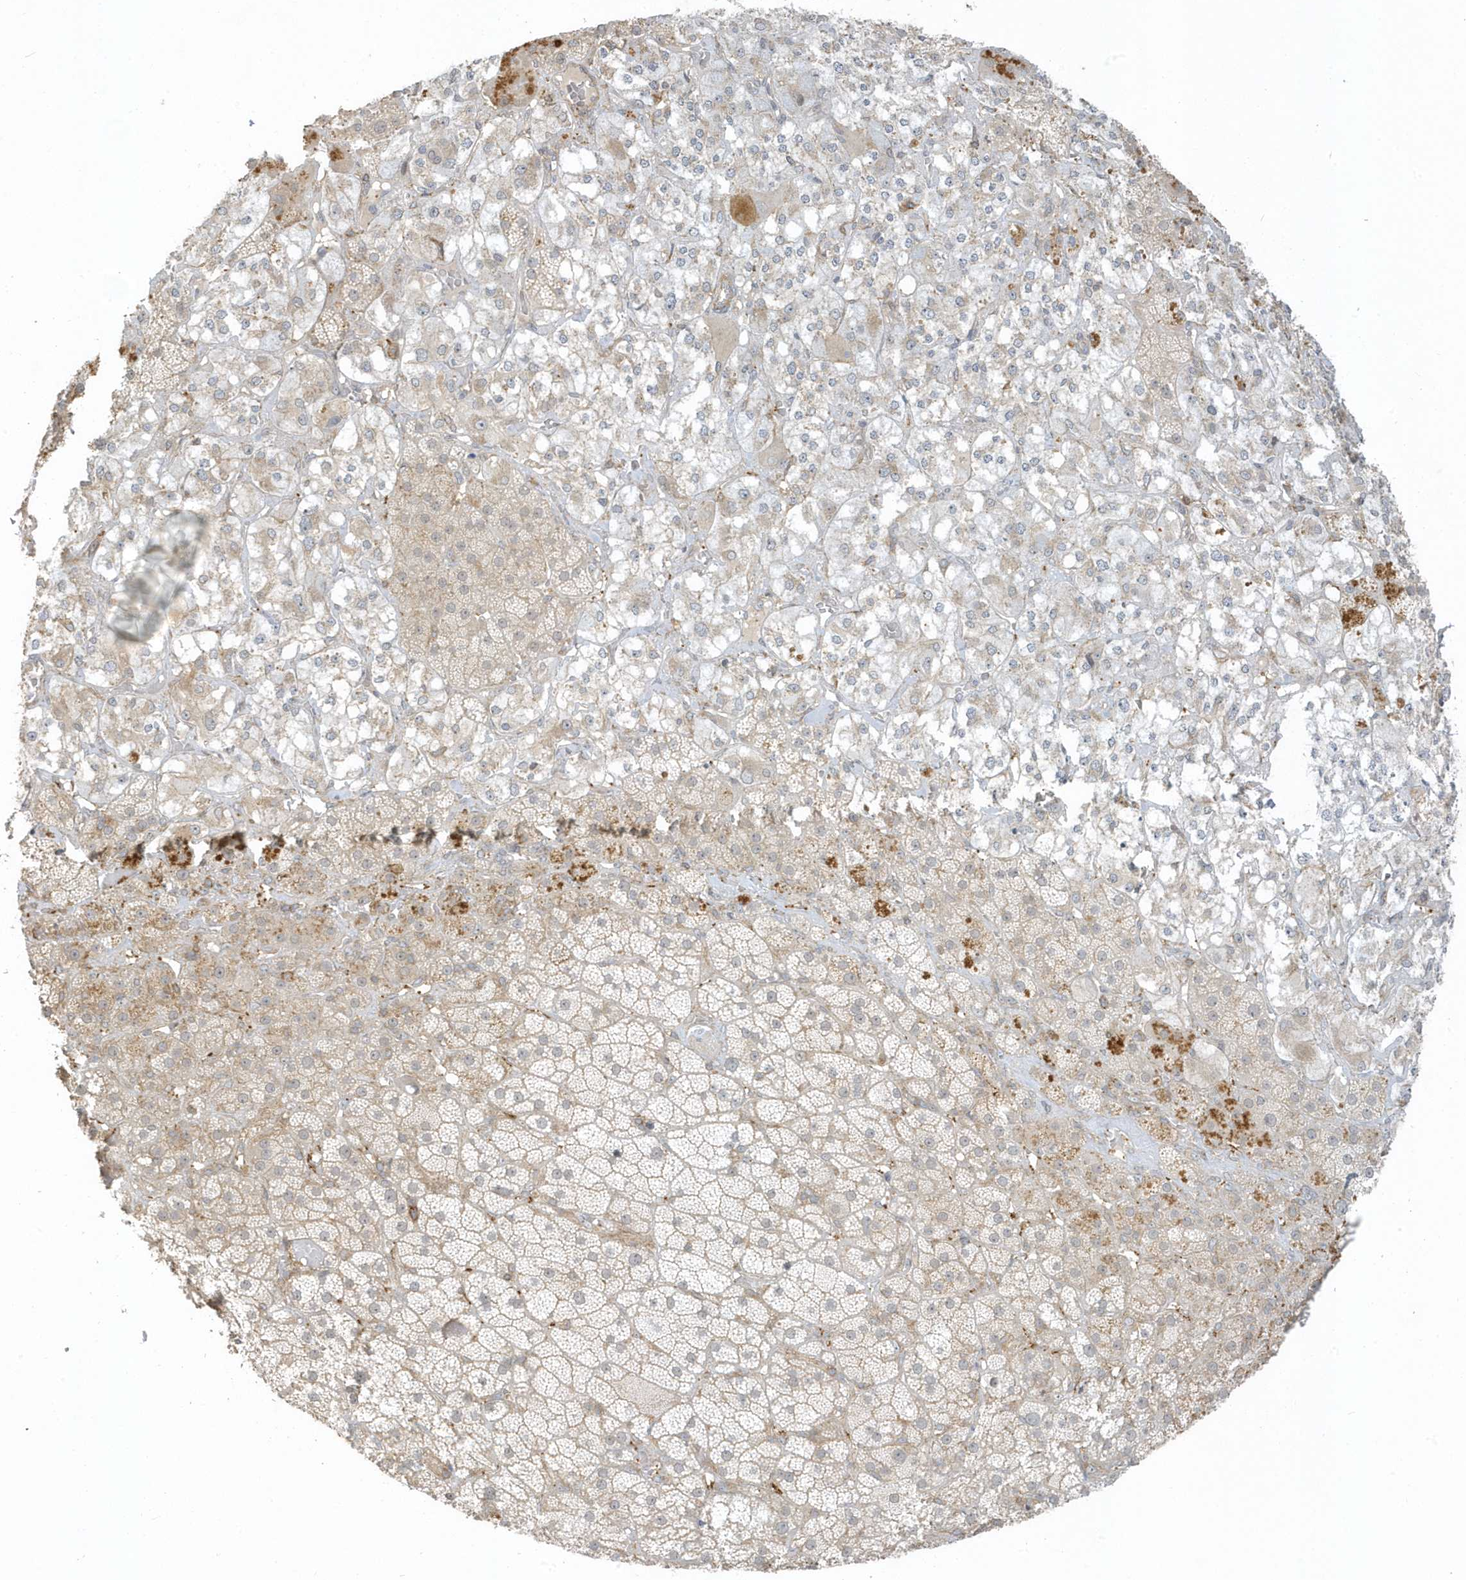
{"staining": {"intensity": "weak", "quantity": "25%-75%", "location": "cytoplasmic/membranous"}, "tissue": "adrenal gland", "cell_type": "Glandular cells", "image_type": "normal", "snomed": [{"axis": "morphology", "description": "Normal tissue, NOS"}, {"axis": "topography", "description": "Adrenal gland"}], "caption": "Adrenal gland stained with DAB (3,3'-diaminobenzidine) immunohistochemistry (IHC) shows low levels of weak cytoplasmic/membranous expression in about 25%-75% of glandular cells. (DAB IHC with brightfield microscopy, high magnification).", "gene": "ZBTB8A", "patient": {"sex": "male", "age": 57}}